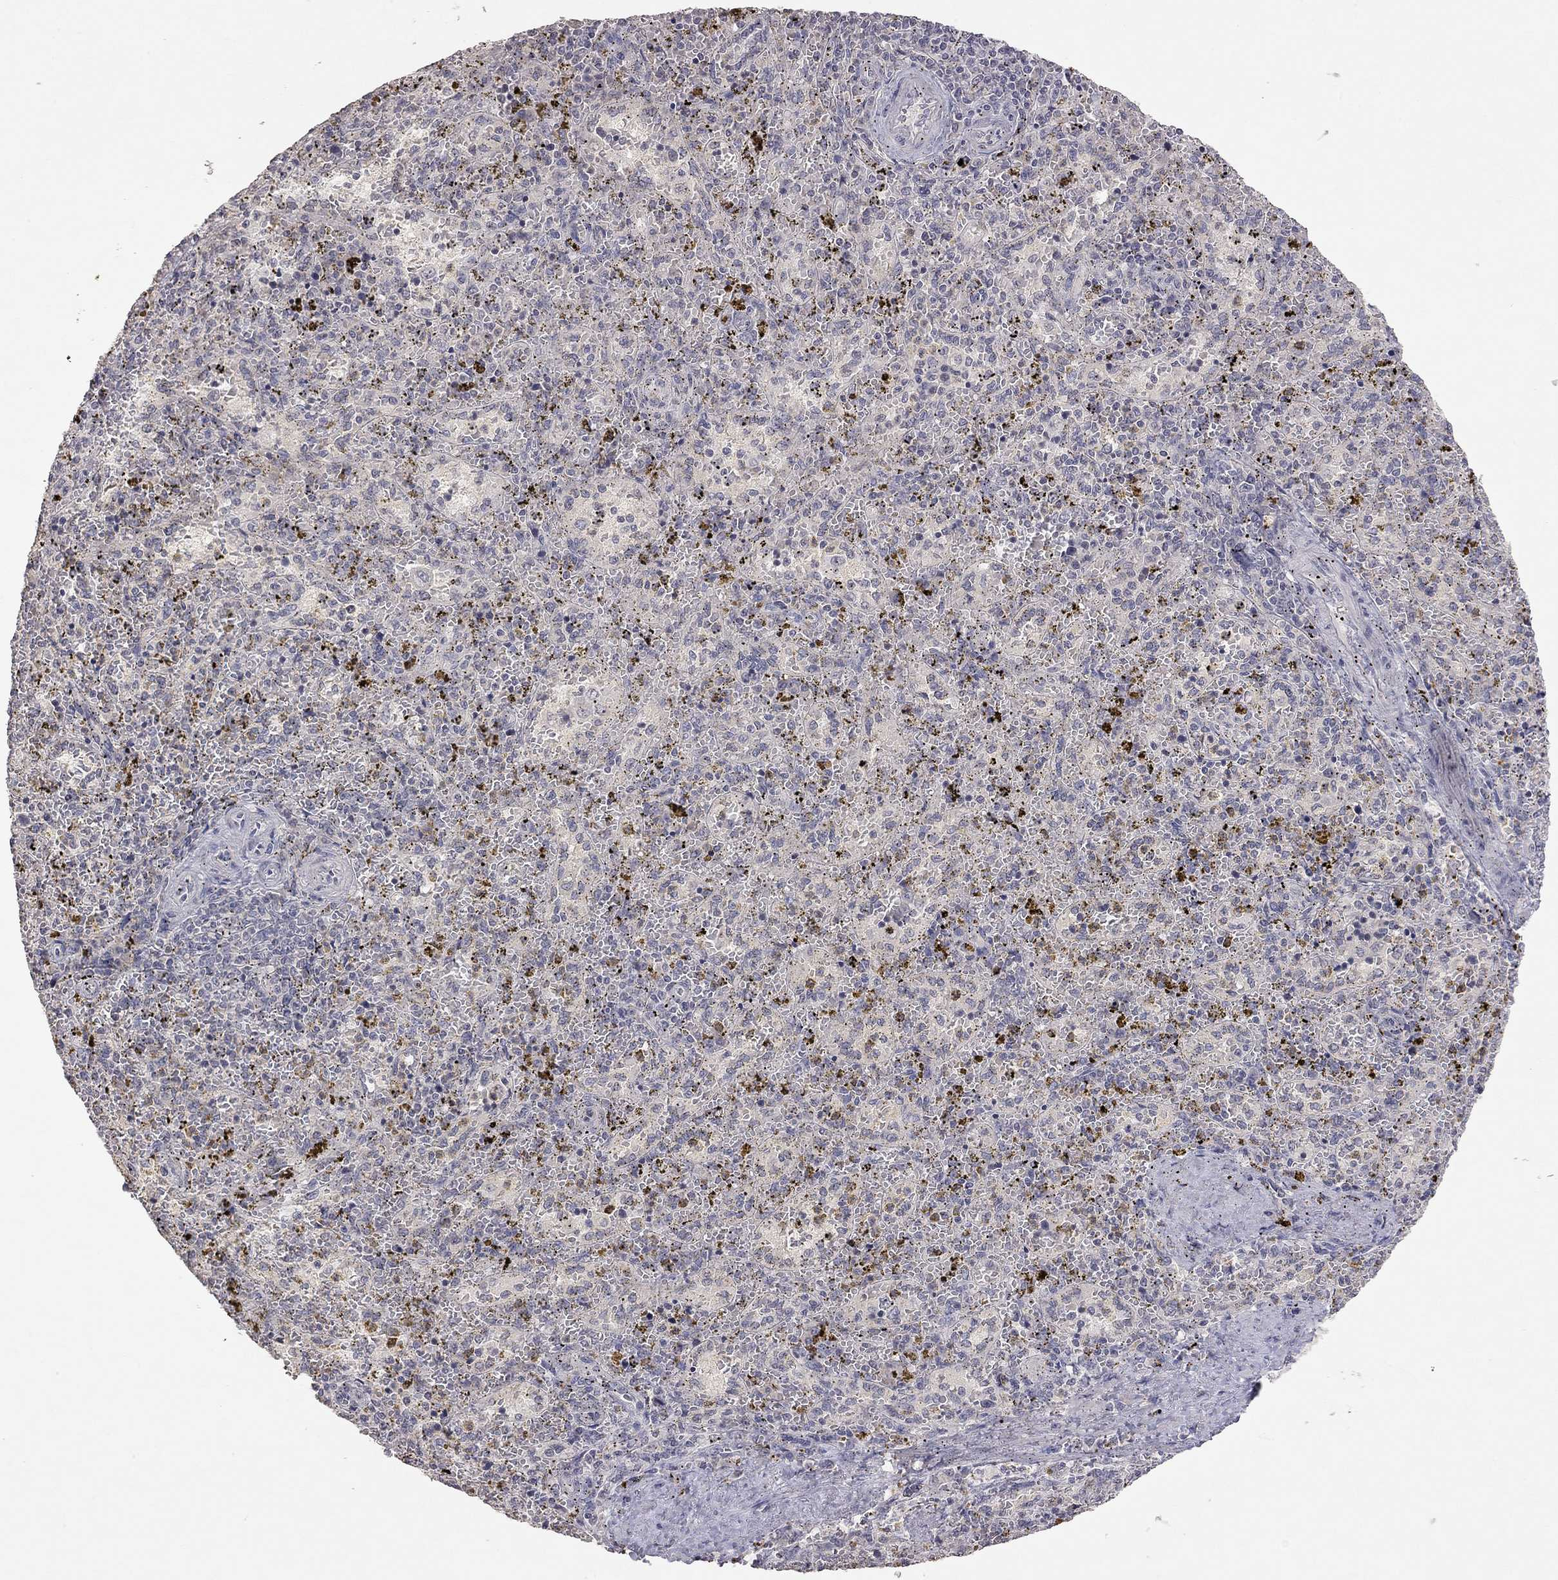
{"staining": {"intensity": "moderate", "quantity": "<25%", "location": "cytoplasmic/membranous"}, "tissue": "spleen", "cell_type": "Cells in red pulp", "image_type": "normal", "snomed": [{"axis": "morphology", "description": "Normal tissue, NOS"}, {"axis": "topography", "description": "Spleen"}], "caption": "Immunohistochemistry micrograph of normal spleen: human spleen stained using IHC demonstrates low levels of moderate protein expression localized specifically in the cytoplasmic/membranous of cells in red pulp, appearing as a cytoplasmic/membranous brown color.", "gene": "SYT12", "patient": {"sex": "female", "age": 50}}